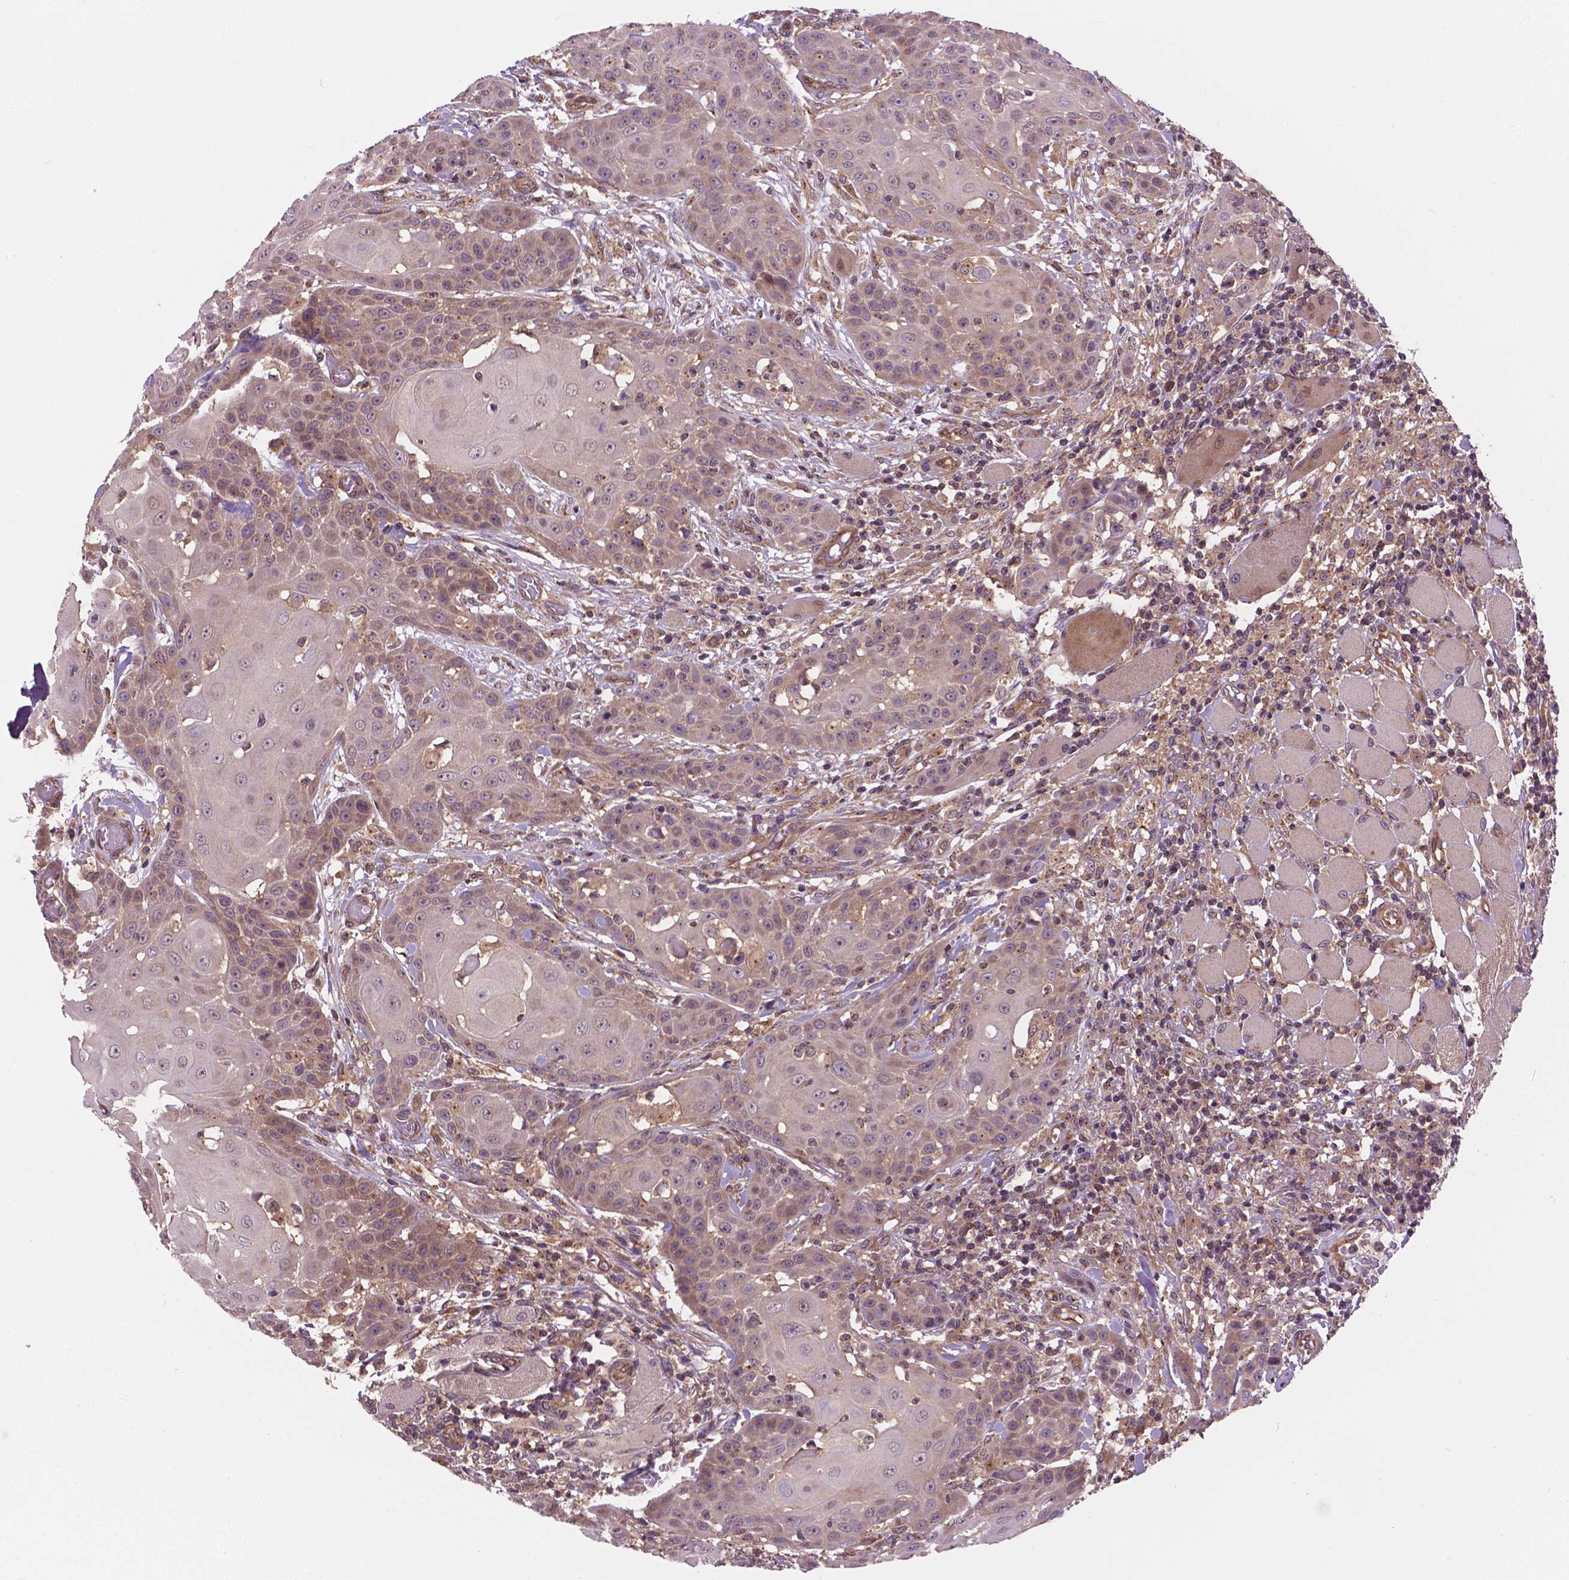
{"staining": {"intensity": "weak", "quantity": "25%-75%", "location": "cytoplasmic/membranous"}, "tissue": "head and neck cancer", "cell_type": "Tumor cells", "image_type": "cancer", "snomed": [{"axis": "morphology", "description": "Normal tissue, NOS"}, {"axis": "morphology", "description": "Squamous cell carcinoma, NOS"}, {"axis": "topography", "description": "Oral tissue"}, {"axis": "topography", "description": "Head-Neck"}], "caption": "Squamous cell carcinoma (head and neck) was stained to show a protein in brown. There is low levels of weak cytoplasmic/membranous staining in about 25%-75% of tumor cells.", "gene": "MZT1", "patient": {"sex": "female", "age": 55}}